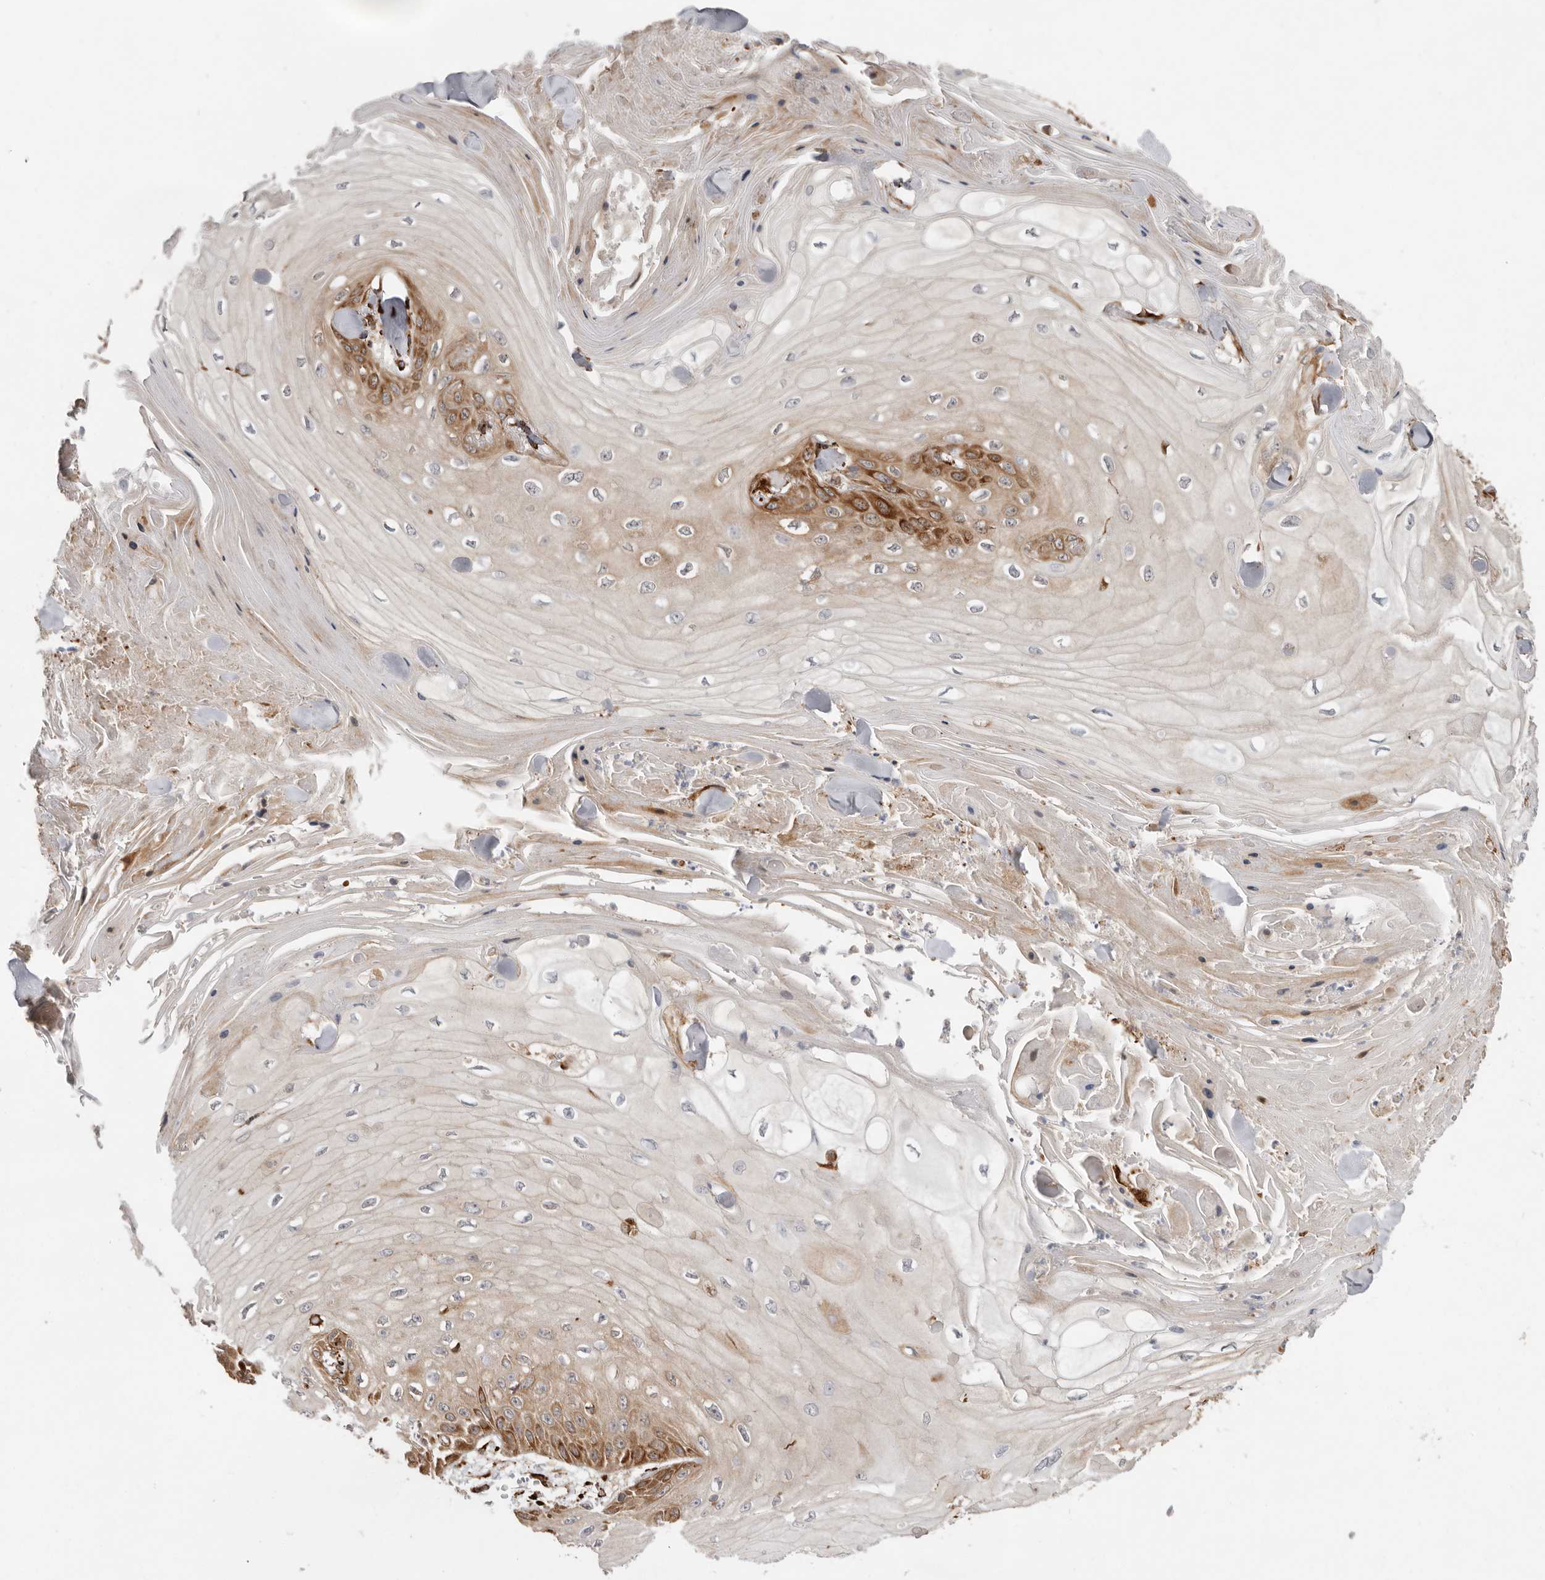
{"staining": {"intensity": "moderate", "quantity": "25%-75%", "location": "cytoplasmic/membranous"}, "tissue": "skin cancer", "cell_type": "Tumor cells", "image_type": "cancer", "snomed": [{"axis": "morphology", "description": "Squamous cell carcinoma, NOS"}, {"axis": "topography", "description": "Skin"}], "caption": "Human skin cancer stained with a brown dye reveals moderate cytoplasmic/membranous positive expression in about 25%-75% of tumor cells.", "gene": "WDTC1", "patient": {"sex": "male", "age": 74}}